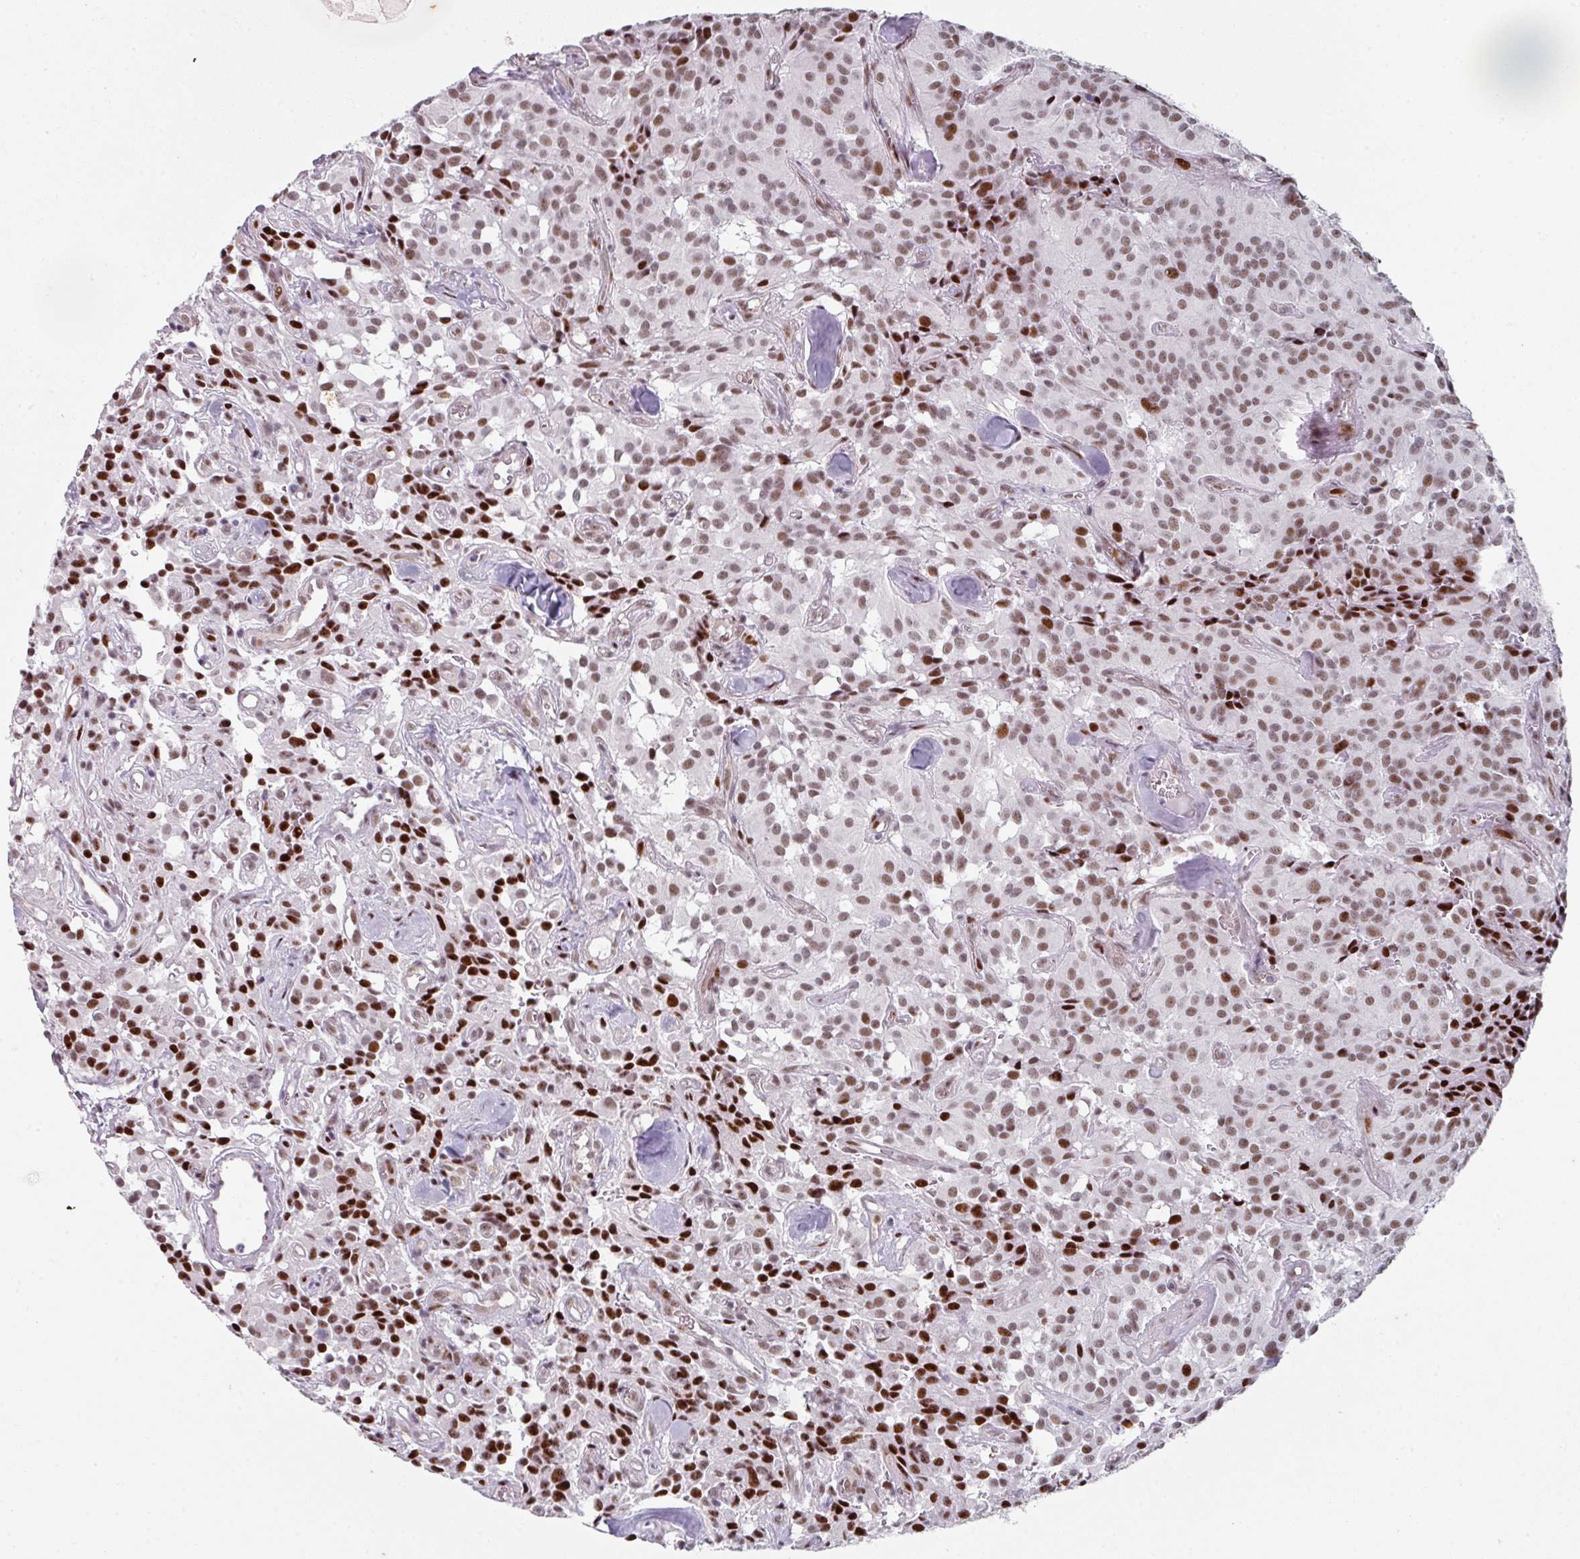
{"staining": {"intensity": "moderate", "quantity": ">75%", "location": "nuclear"}, "tissue": "glioma", "cell_type": "Tumor cells", "image_type": "cancer", "snomed": [{"axis": "morphology", "description": "Glioma, malignant, Low grade"}, {"axis": "topography", "description": "Brain"}], "caption": "DAB (3,3'-diaminobenzidine) immunohistochemical staining of malignant glioma (low-grade) shows moderate nuclear protein staining in approximately >75% of tumor cells.", "gene": "SF3B5", "patient": {"sex": "male", "age": 42}}